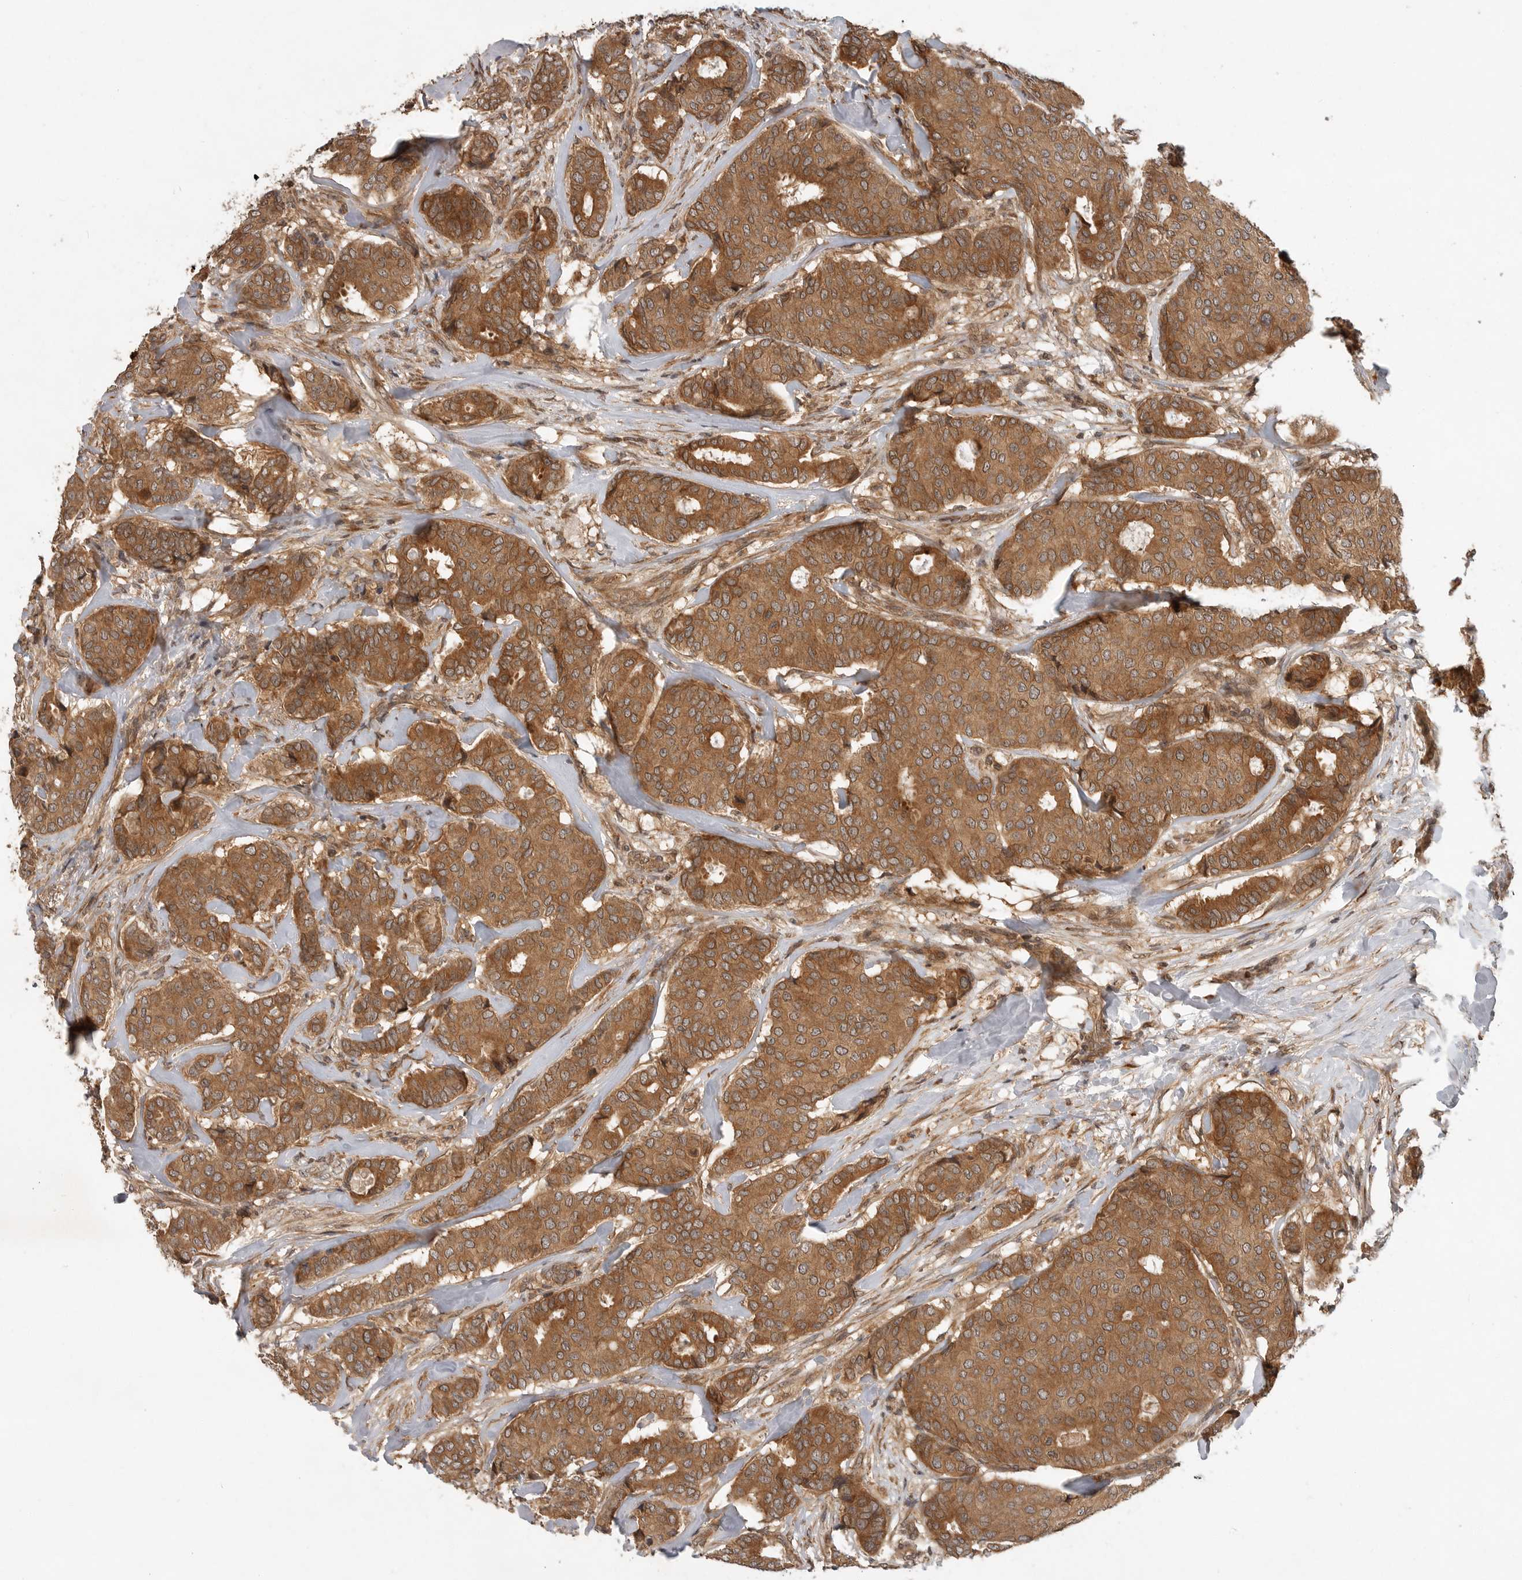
{"staining": {"intensity": "moderate", "quantity": ">75%", "location": "cytoplasmic/membranous"}, "tissue": "breast cancer", "cell_type": "Tumor cells", "image_type": "cancer", "snomed": [{"axis": "morphology", "description": "Duct carcinoma"}, {"axis": "topography", "description": "Breast"}], "caption": "Brown immunohistochemical staining in human breast infiltrating ductal carcinoma displays moderate cytoplasmic/membranous staining in approximately >75% of tumor cells.", "gene": "OSBPL9", "patient": {"sex": "female", "age": 75}}